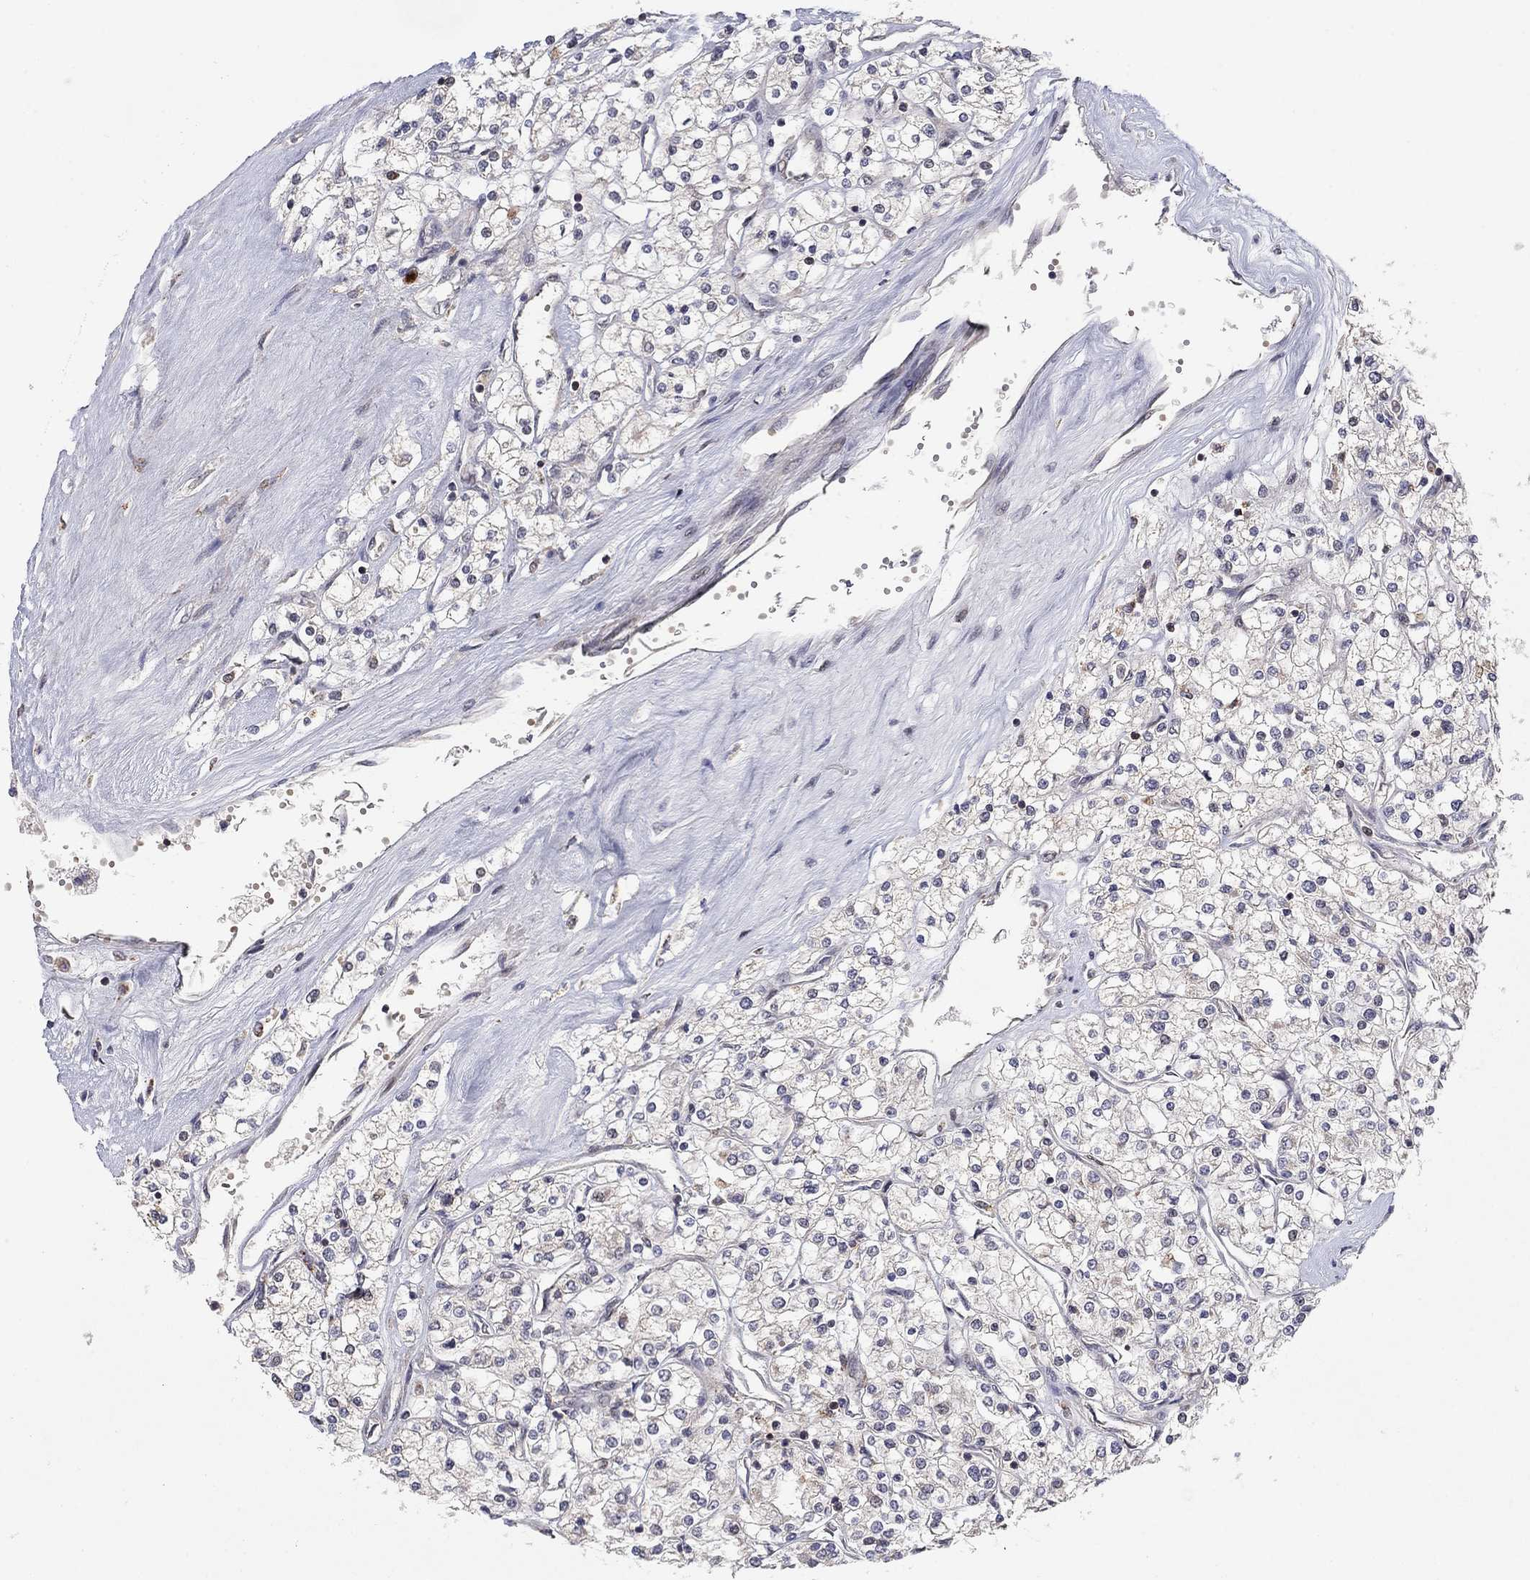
{"staining": {"intensity": "moderate", "quantity": "<25%", "location": "cytoplasmic/membranous"}, "tissue": "renal cancer", "cell_type": "Tumor cells", "image_type": "cancer", "snomed": [{"axis": "morphology", "description": "Adenocarcinoma, NOS"}, {"axis": "topography", "description": "Kidney"}], "caption": "The immunohistochemical stain highlights moderate cytoplasmic/membranous expression in tumor cells of renal adenocarcinoma tissue.", "gene": "LPCAT4", "patient": {"sex": "male", "age": 80}}